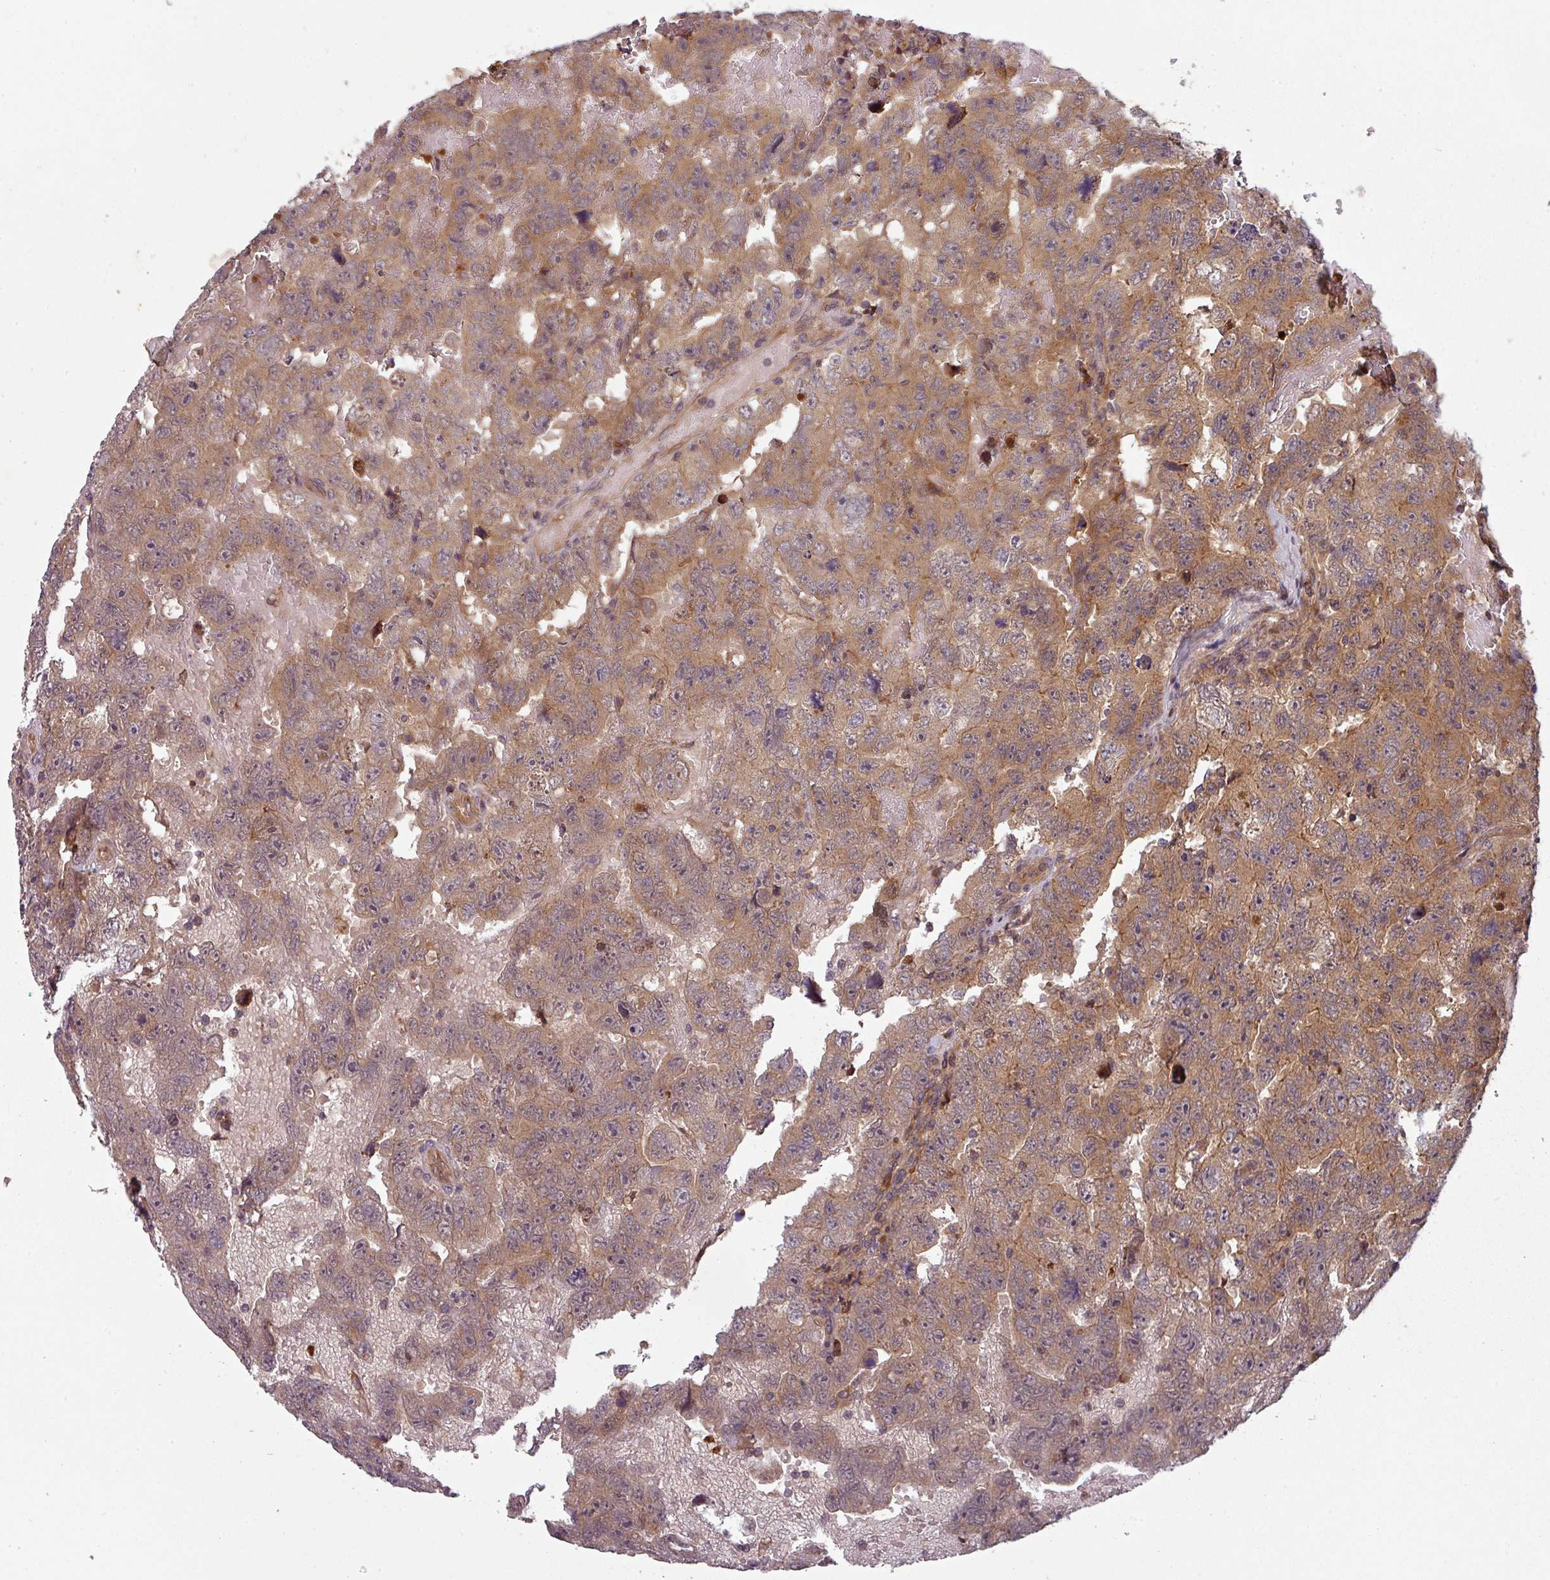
{"staining": {"intensity": "moderate", "quantity": ">75%", "location": "cytoplasmic/membranous"}, "tissue": "testis cancer", "cell_type": "Tumor cells", "image_type": "cancer", "snomed": [{"axis": "morphology", "description": "Carcinoma, Embryonal, NOS"}, {"axis": "topography", "description": "Testis"}], "caption": "Human embryonal carcinoma (testis) stained for a protein (brown) demonstrates moderate cytoplasmic/membranous positive positivity in approximately >75% of tumor cells.", "gene": "GSKIP", "patient": {"sex": "male", "age": 45}}